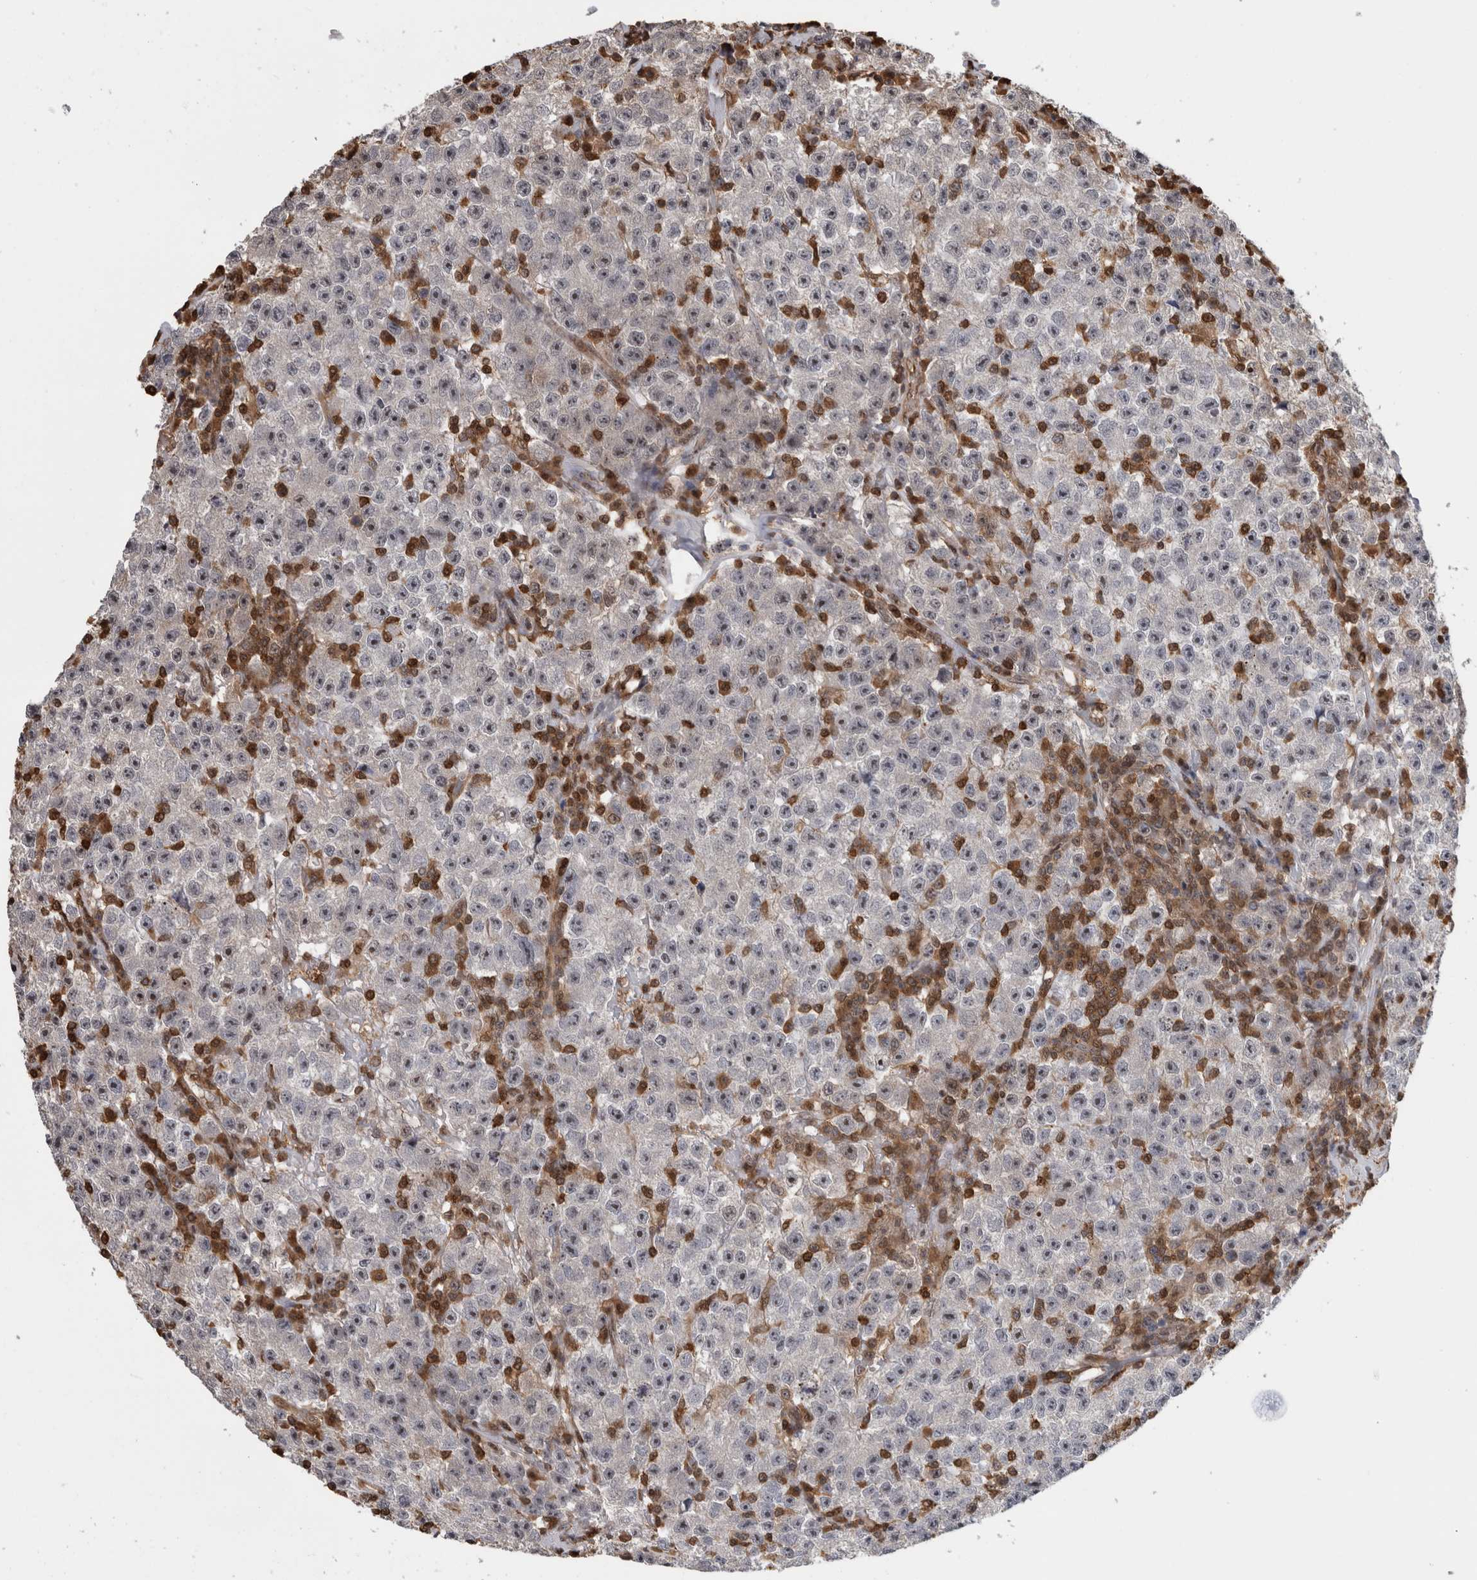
{"staining": {"intensity": "weak", "quantity": "<25%", "location": "nuclear"}, "tissue": "testis cancer", "cell_type": "Tumor cells", "image_type": "cancer", "snomed": [{"axis": "morphology", "description": "Seminoma, NOS"}, {"axis": "topography", "description": "Testis"}], "caption": "Tumor cells show no significant staining in testis cancer.", "gene": "TDRD7", "patient": {"sex": "male", "age": 22}}